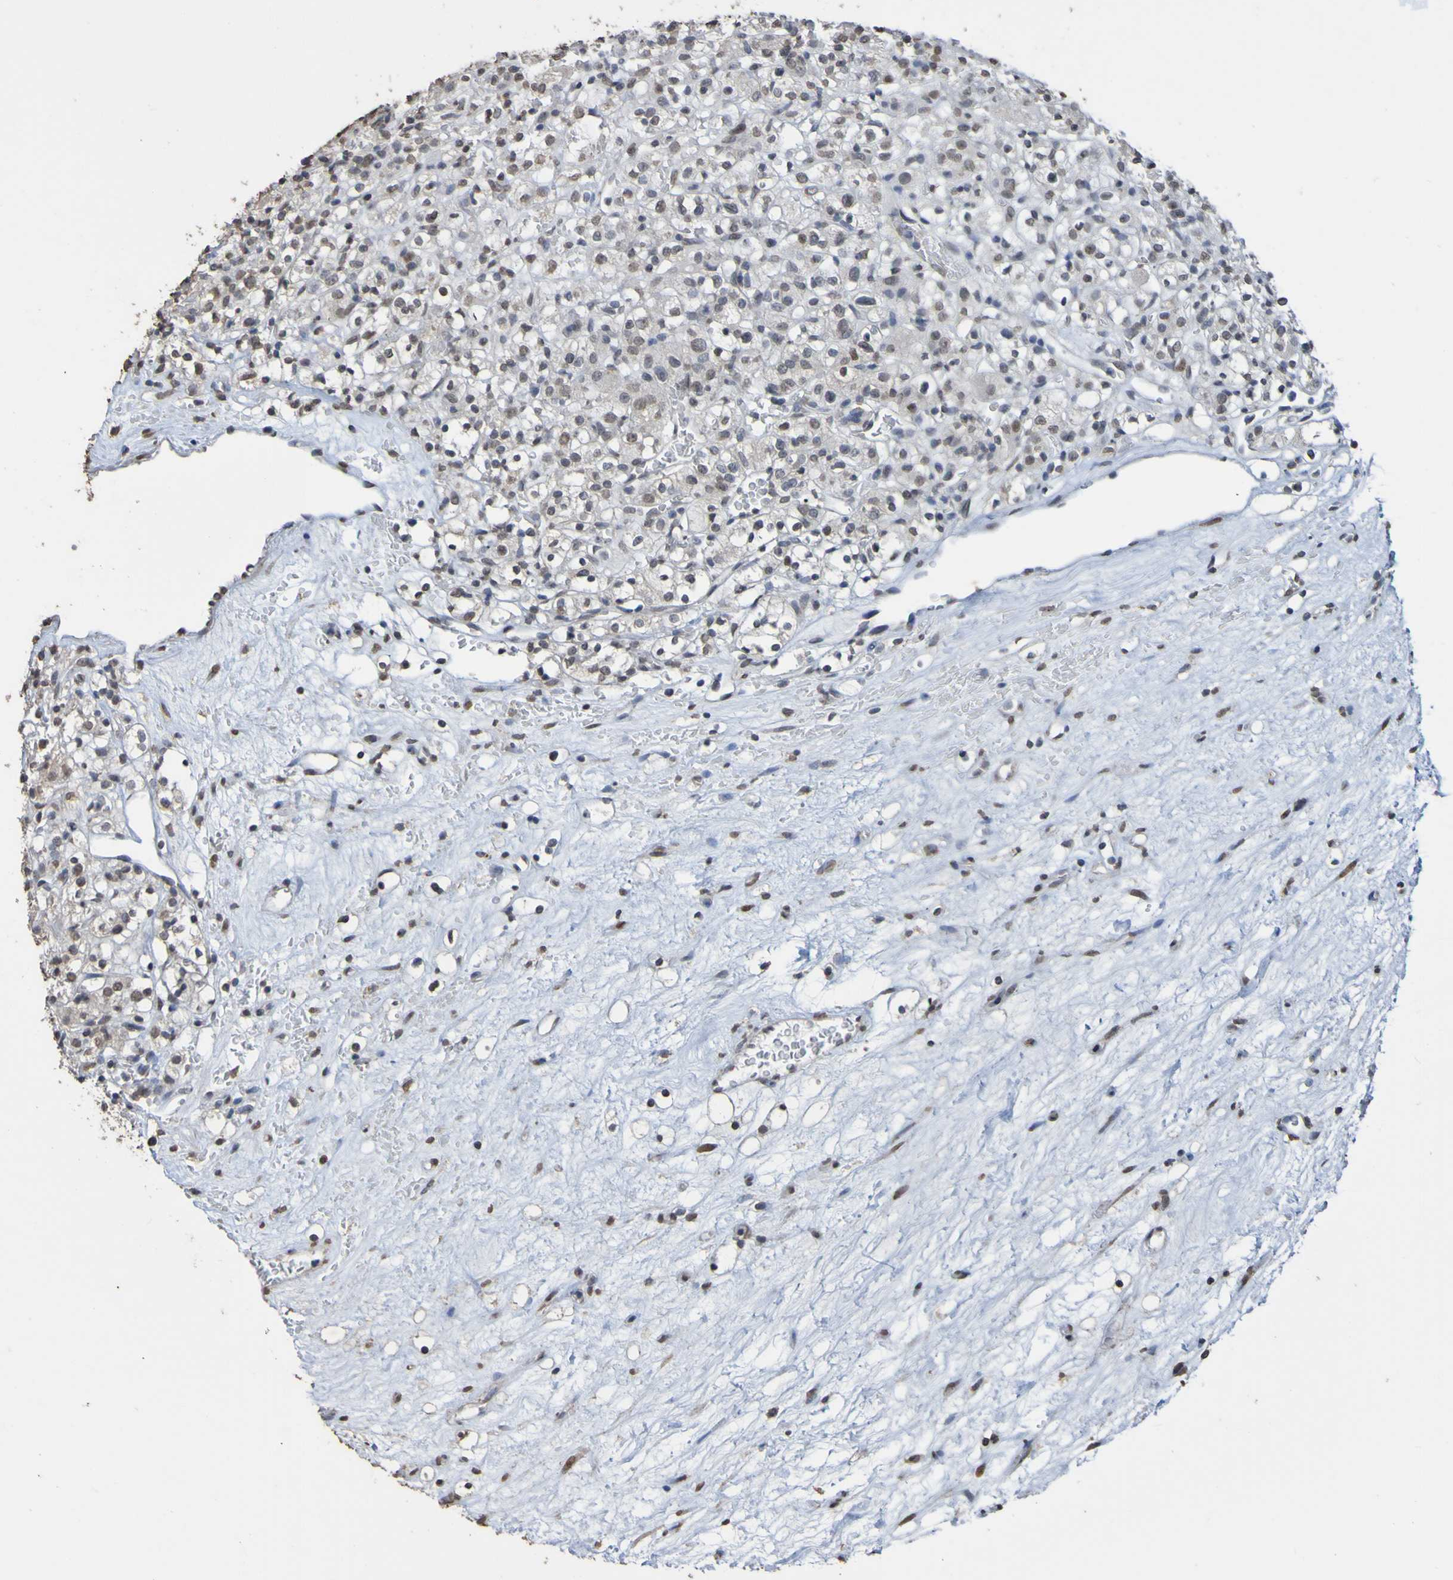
{"staining": {"intensity": "weak", "quantity": "25%-75%", "location": "nuclear"}, "tissue": "renal cancer", "cell_type": "Tumor cells", "image_type": "cancer", "snomed": [{"axis": "morphology", "description": "Normal tissue, NOS"}, {"axis": "morphology", "description": "Adenocarcinoma, NOS"}, {"axis": "topography", "description": "Kidney"}], "caption": "Tumor cells reveal low levels of weak nuclear positivity in about 25%-75% of cells in adenocarcinoma (renal).", "gene": "ALKBH2", "patient": {"sex": "female", "age": 72}}